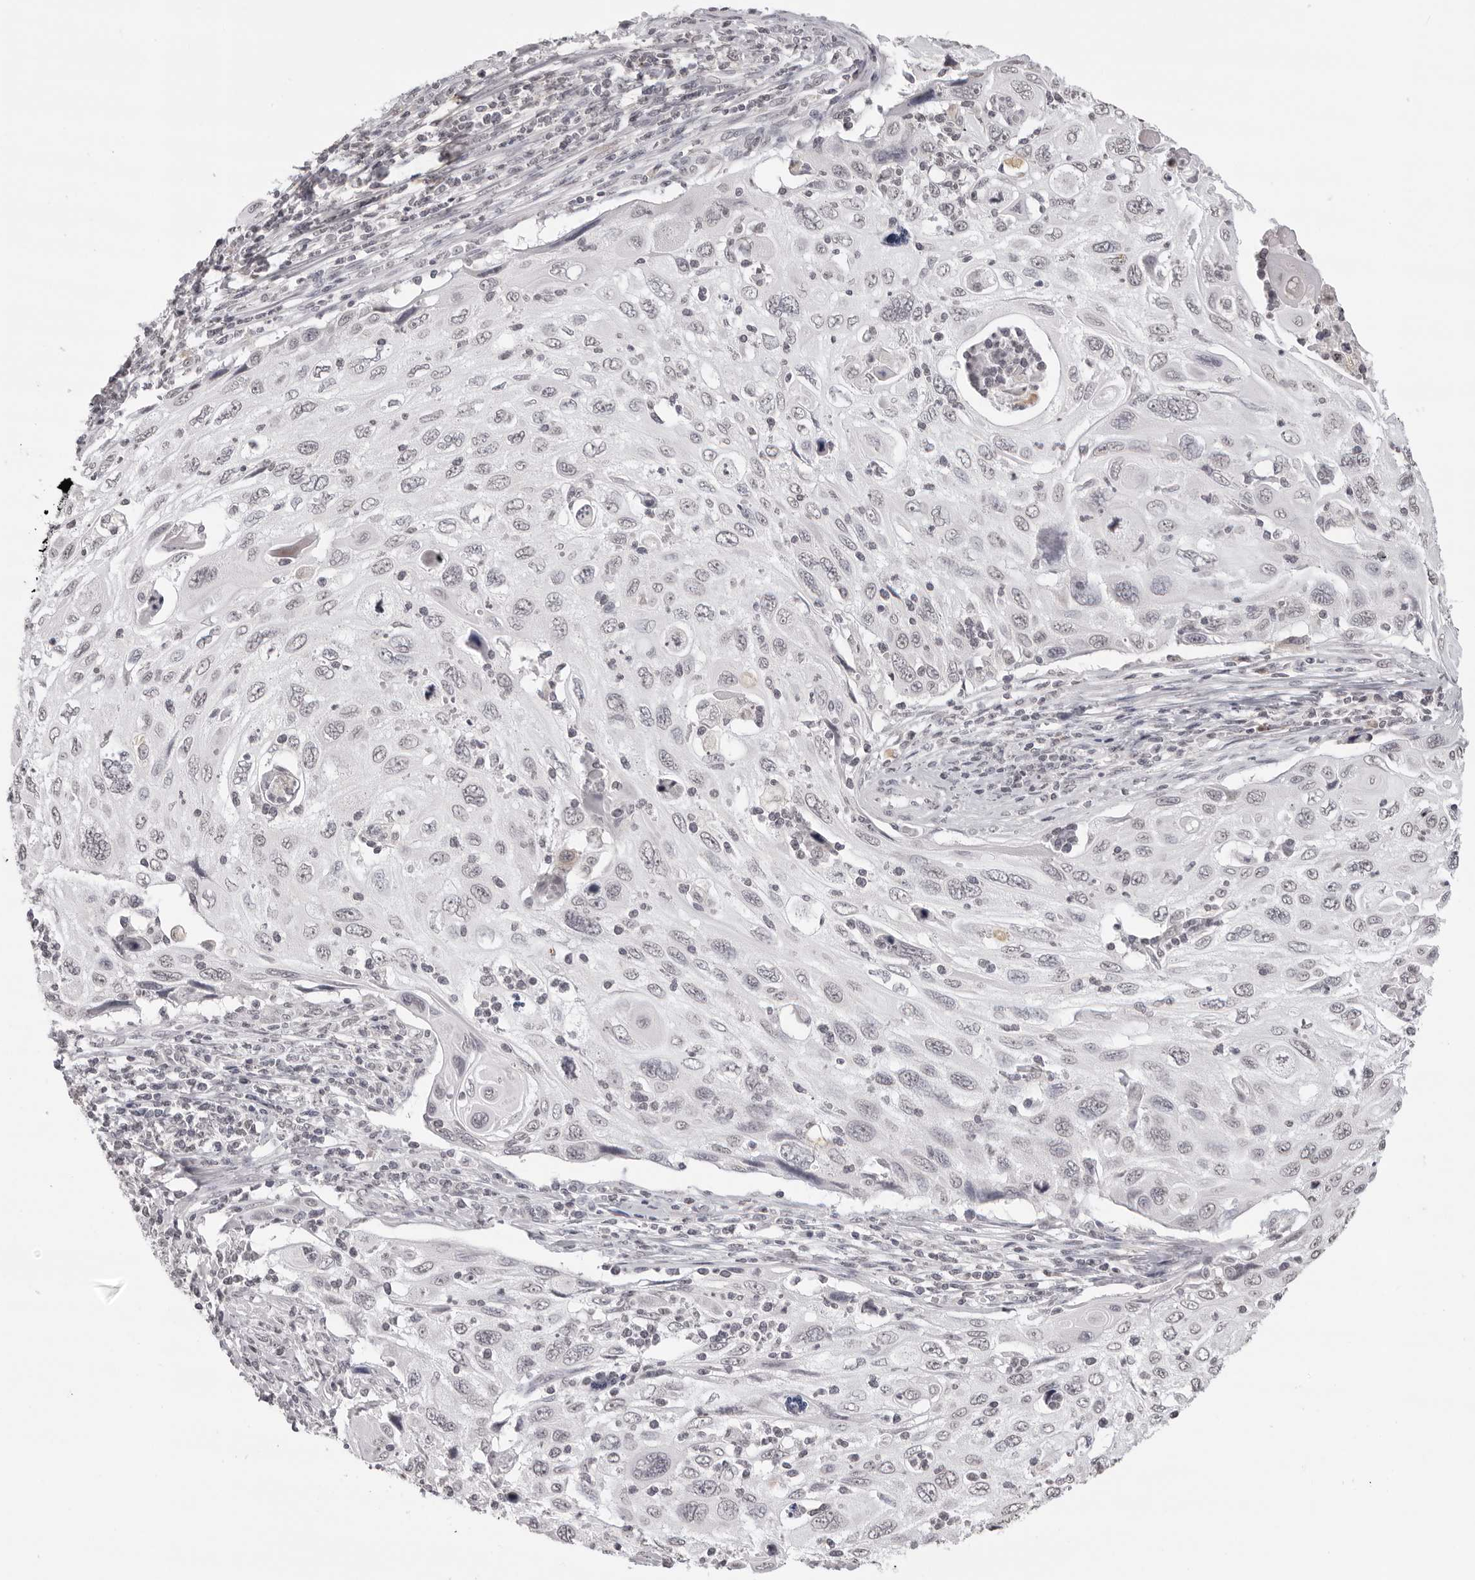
{"staining": {"intensity": "negative", "quantity": "none", "location": "none"}, "tissue": "cervical cancer", "cell_type": "Tumor cells", "image_type": "cancer", "snomed": [{"axis": "morphology", "description": "Squamous cell carcinoma, NOS"}, {"axis": "topography", "description": "Cervix"}], "caption": "Immunohistochemistry (IHC) photomicrograph of human cervical cancer stained for a protein (brown), which demonstrates no staining in tumor cells.", "gene": "NTM", "patient": {"sex": "female", "age": 70}}